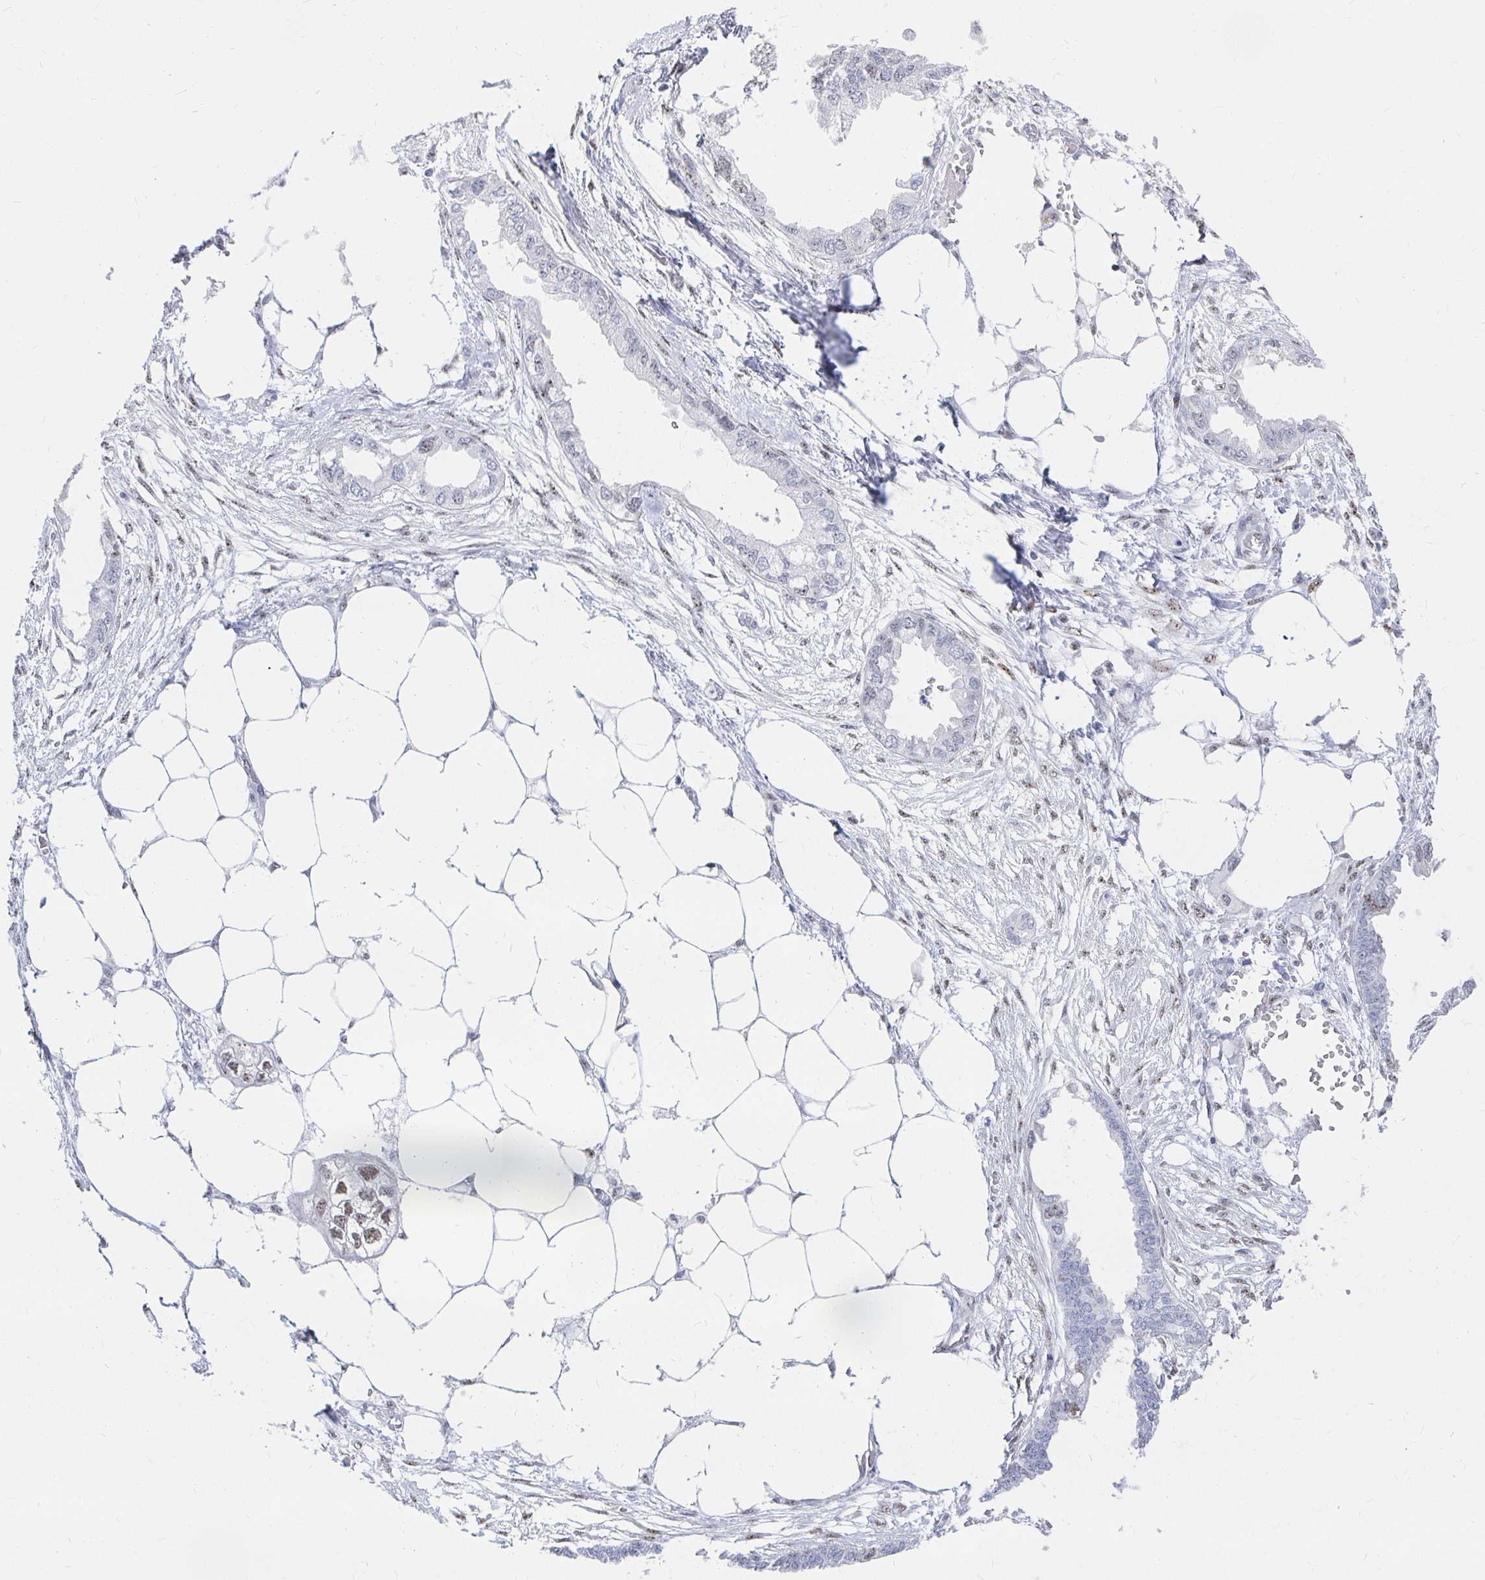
{"staining": {"intensity": "moderate", "quantity": "25%-75%", "location": "nuclear"}, "tissue": "endometrial cancer", "cell_type": "Tumor cells", "image_type": "cancer", "snomed": [{"axis": "morphology", "description": "Adenocarcinoma, NOS"}, {"axis": "morphology", "description": "Adenocarcinoma, metastatic, NOS"}, {"axis": "topography", "description": "Adipose tissue"}, {"axis": "topography", "description": "Endometrium"}], "caption": "An image showing moderate nuclear expression in about 25%-75% of tumor cells in endometrial adenocarcinoma, as visualized by brown immunohistochemical staining.", "gene": "CLIC3", "patient": {"sex": "female", "age": 67}}